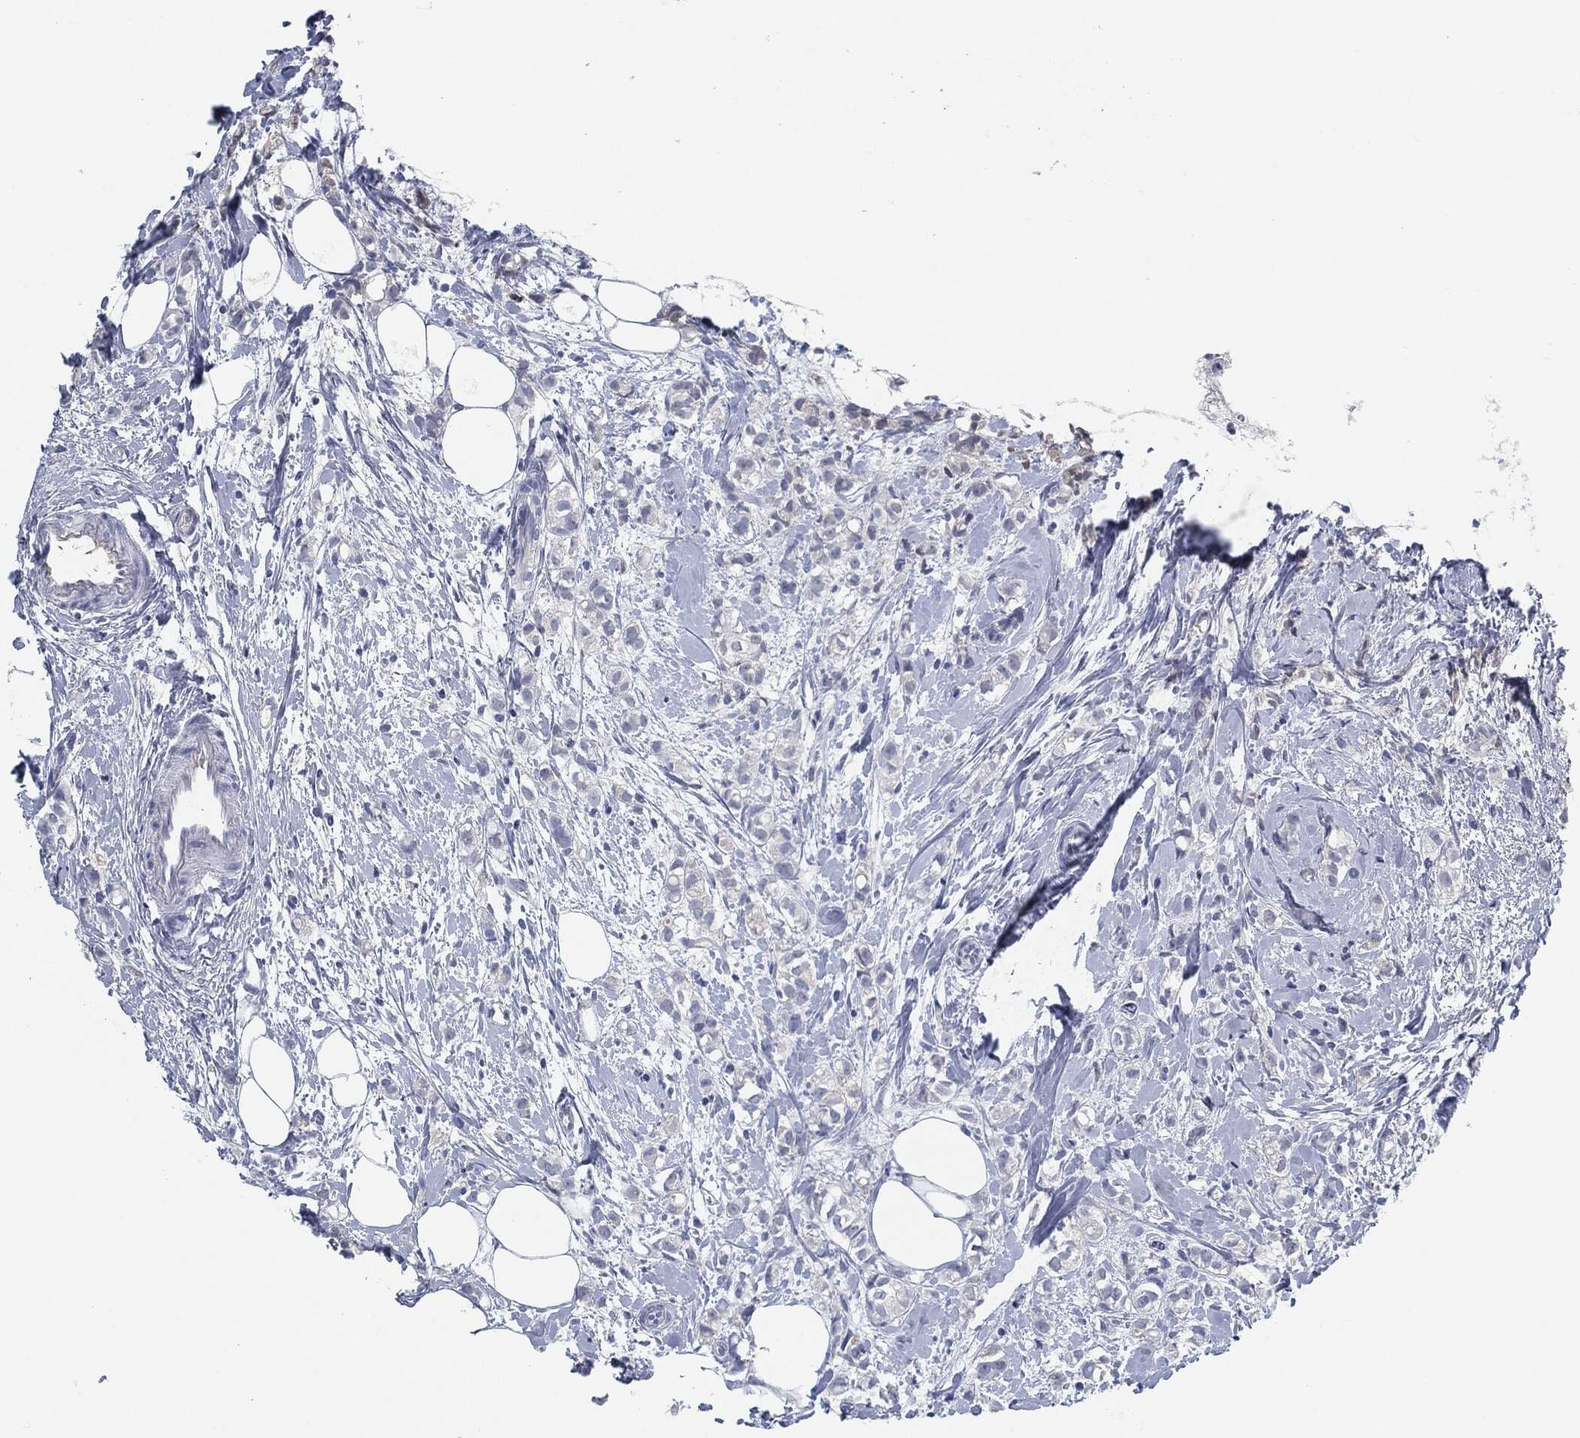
{"staining": {"intensity": "negative", "quantity": "none", "location": "none"}, "tissue": "breast cancer", "cell_type": "Tumor cells", "image_type": "cancer", "snomed": [{"axis": "morphology", "description": "Normal tissue, NOS"}, {"axis": "morphology", "description": "Duct carcinoma"}, {"axis": "topography", "description": "Breast"}], "caption": "An image of infiltrating ductal carcinoma (breast) stained for a protein demonstrates no brown staining in tumor cells. Brightfield microscopy of immunohistochemistry (IHC) stained with DAB (3,3'-diaminobenzidine) (brown) and hematoxylin (blue), captured at high magnification.", "gene": "MST1", "patient": {"sex": "female", "age": 44}}